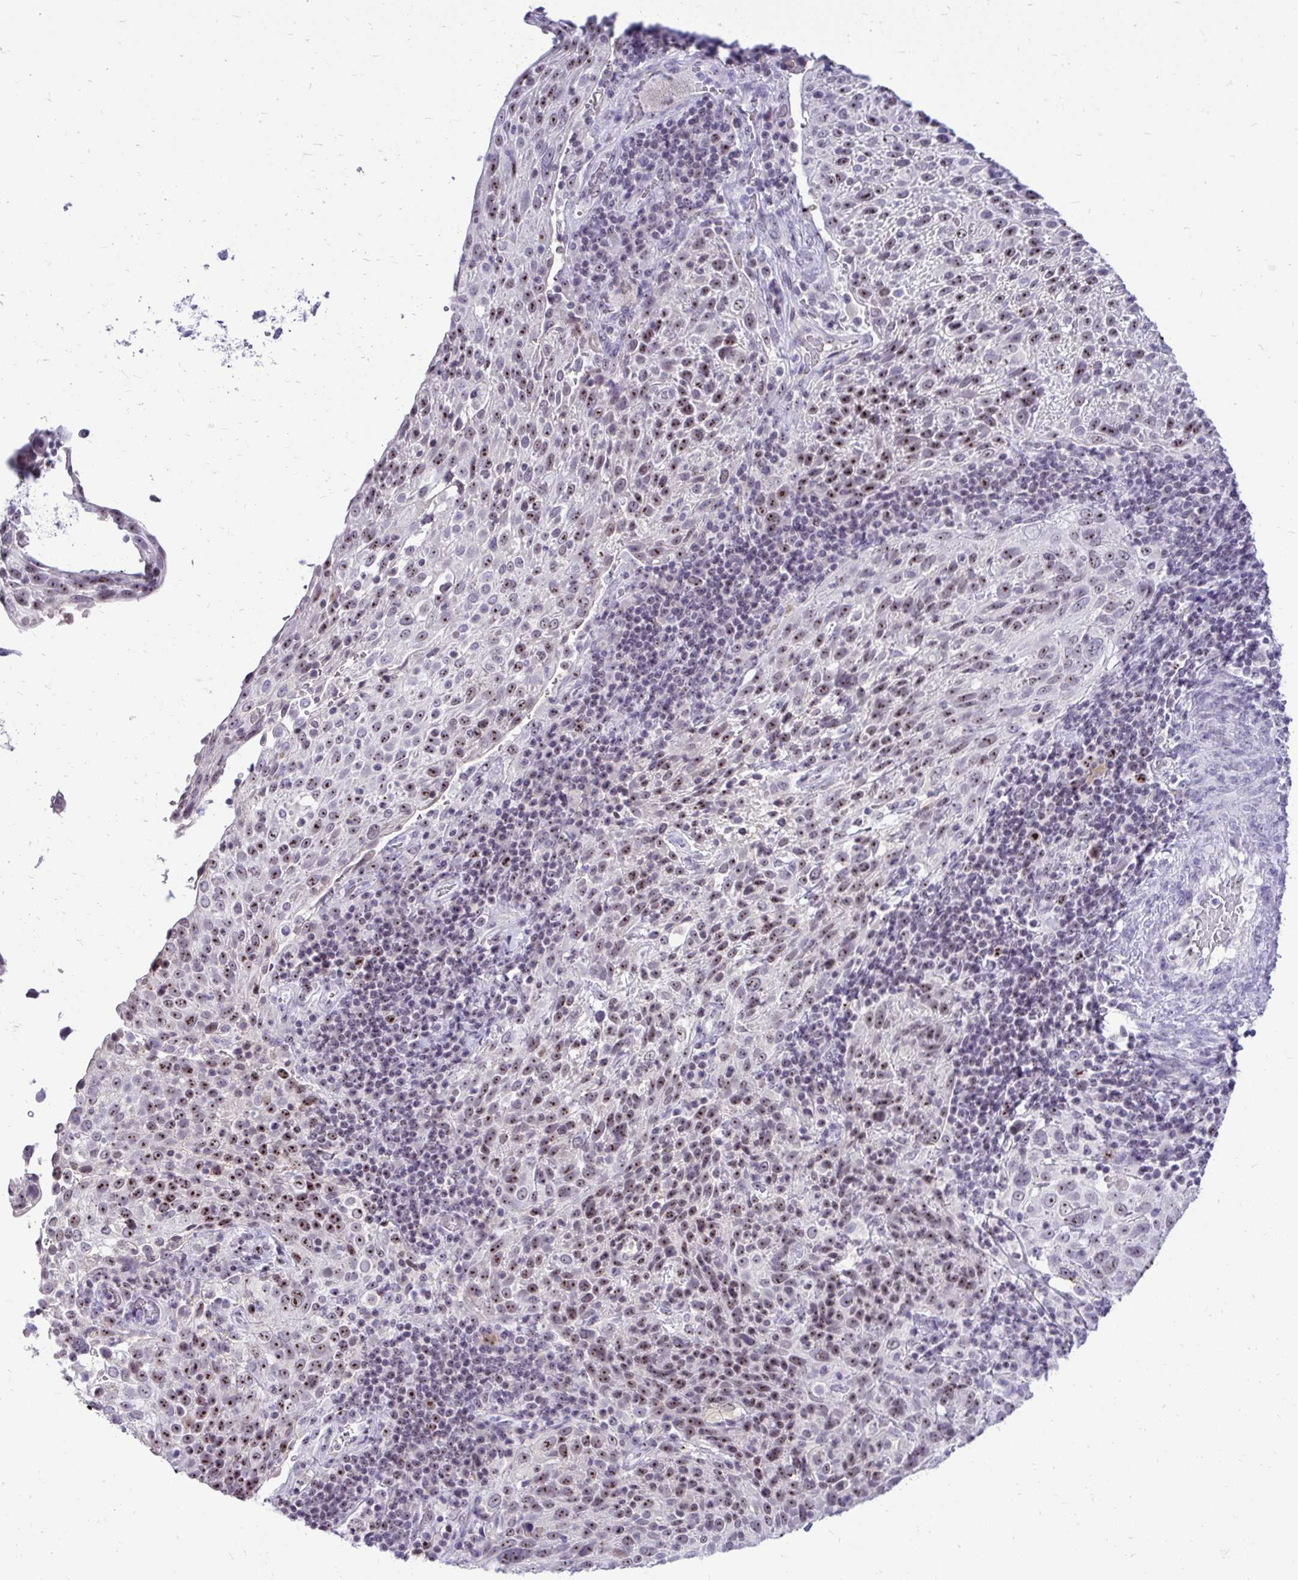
{"staining": {"intensity": "moderate", "quantity": "25%-75%", "location": "nuclear"}, "tissue": "cervical cancer", "cell_type": "Tumor cells", "image_type": "cancer", "snomed": [{"axis": "morphology", "description": "Squamous cell carcinoma, NOS"}, {"axis": "topography", "description": "Cervix"}], "caption": "The immunohistochemical stain highlights moderate nuclear staining in tumor cells of squamous cell carcinoma (cervical) tissue.", "gene": "NIFK", "patient": {"sex": "female", "age": 61}}